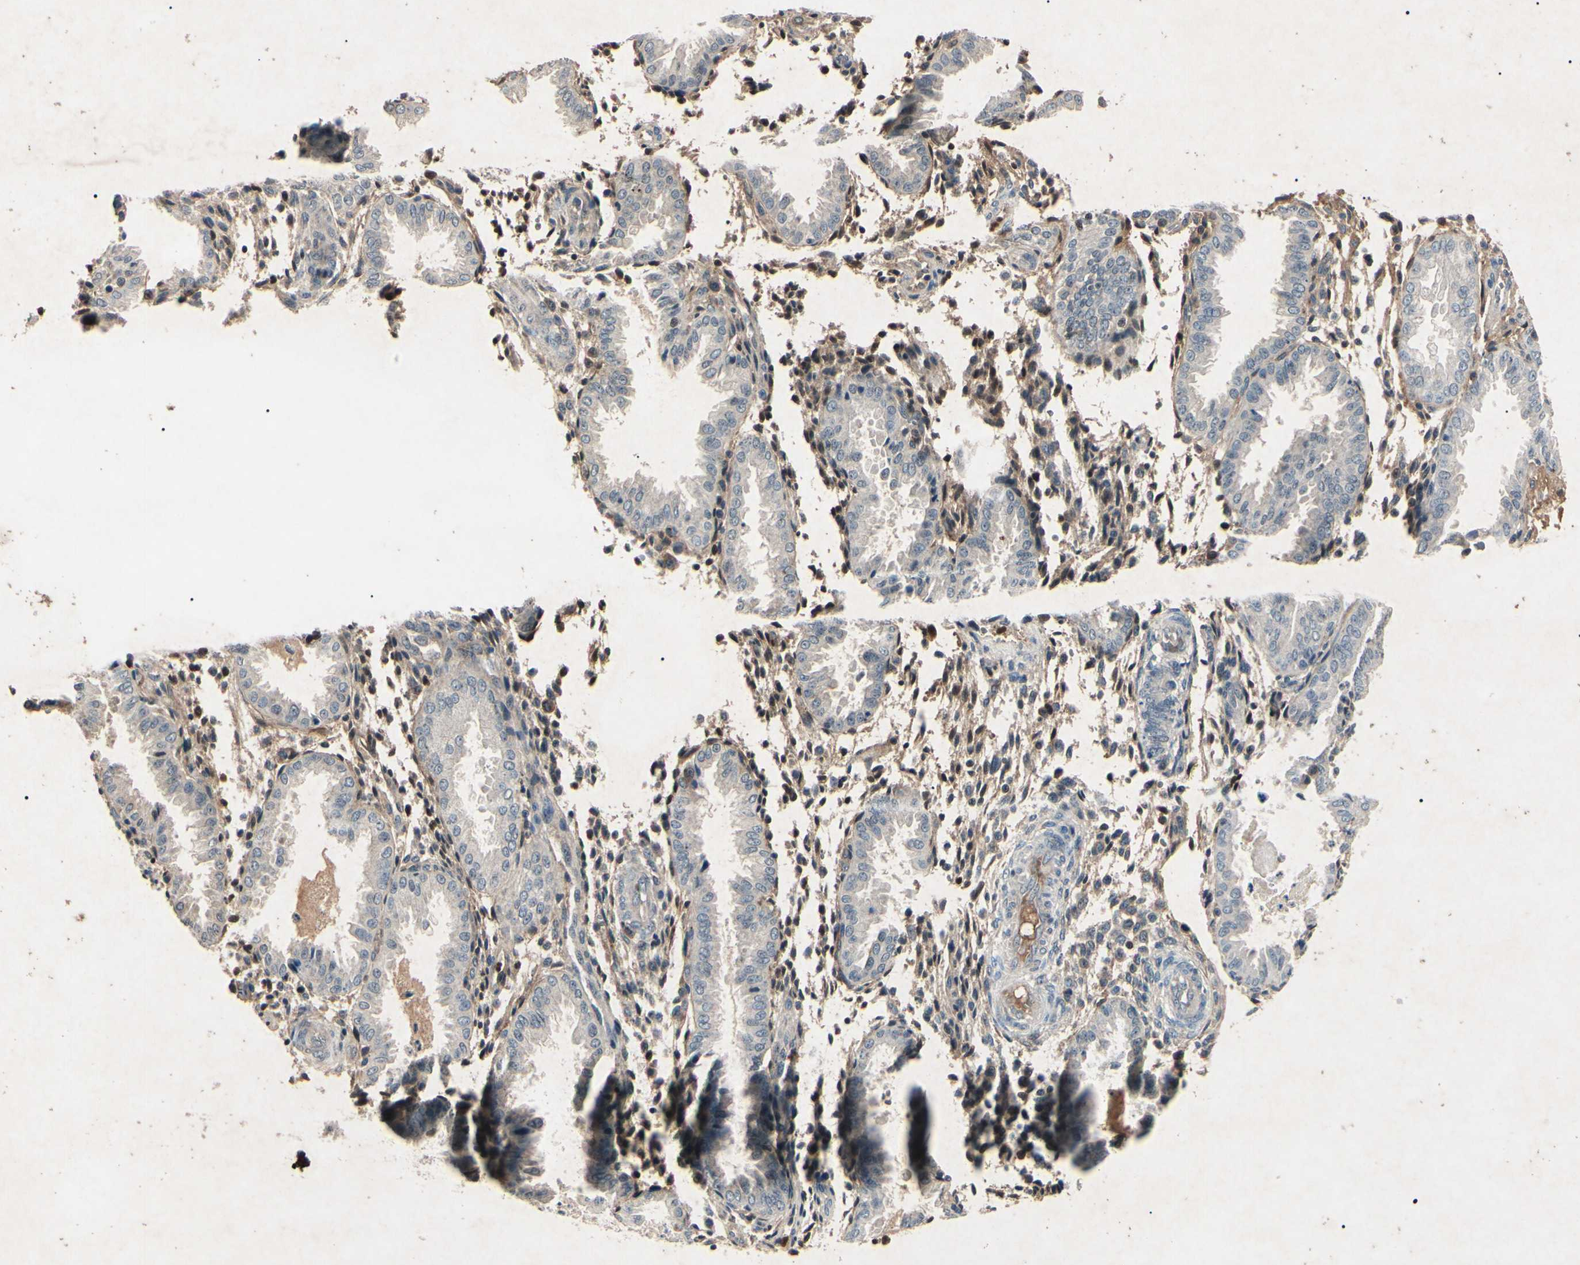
{"staining": {"intensity": "moderate", "quantity": ">75%", "location": "cytoplasmic/membranous"}, "tissue": "endometrium", "cell_type": "Cells in endometrial stroma", "image_type": "normal", "snomed": [{"axis": "morphology", "description": "Normal tissue, NOS"}, {"axis": "topography", "description": "Endometrium"}], "caption": "Protein staining of normal endometrium exhibits moderate cytoplasmic/membranous positivity in approximately >75% of cells in endometrial stroma.", "gene": "AEBP1", "patient": {"sex": "female", "age": 33}}